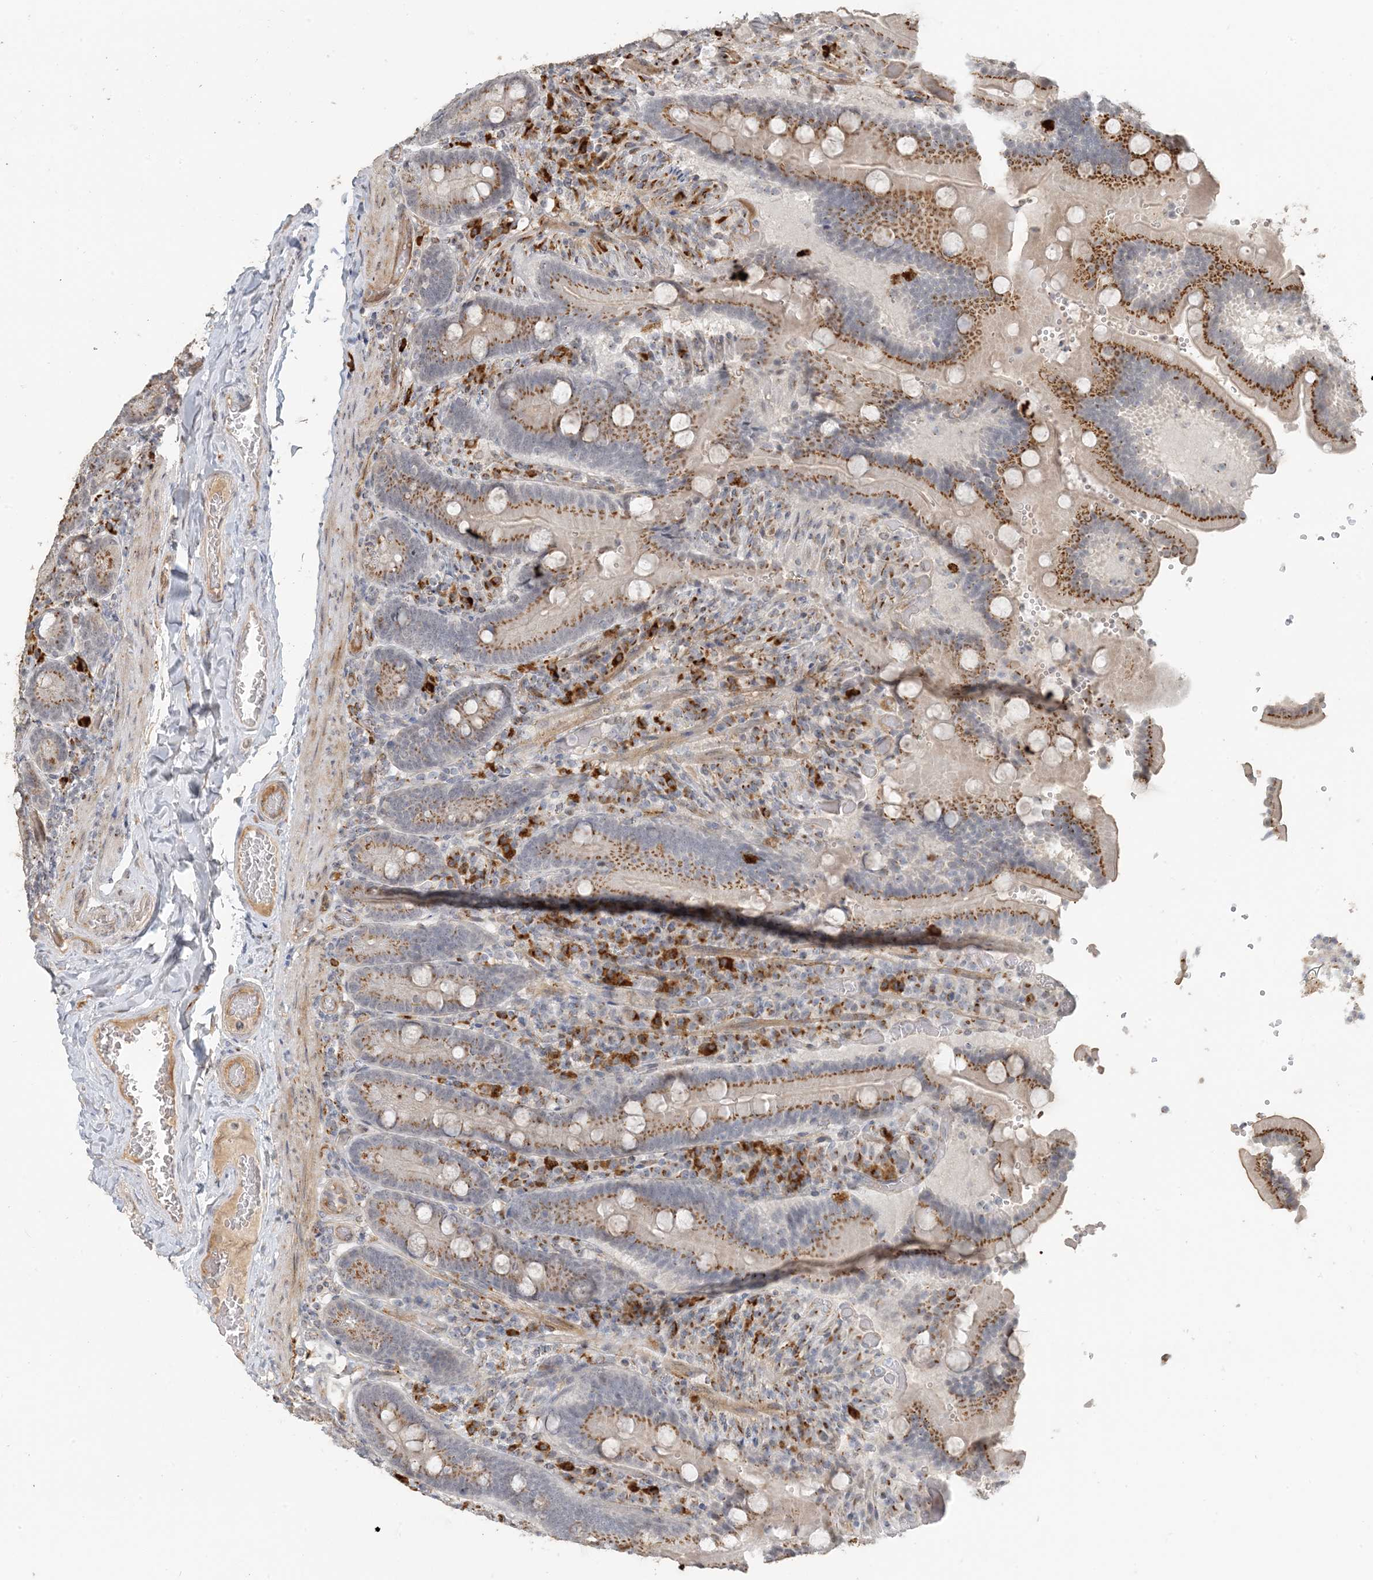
{"staining": {"intensity": "strong", "quantity": ">75%", "location": "cytoplasmic/membranous"}, "tissue": "duodenum", "cell_type": "Glandular cells", "image_type": "normal", "snomed": [{"axis": "morphology", "description": "Normal tissue, NOS"}, {"axis": "topography", "description": "Duodenum"}], "caption": "Strong cytoplasmic/membranous protein staining is present in about >75% of glandular cells in duodenum.", "gene": "ZCCHC4", "patient": {"sex": "female", "age": 62}}